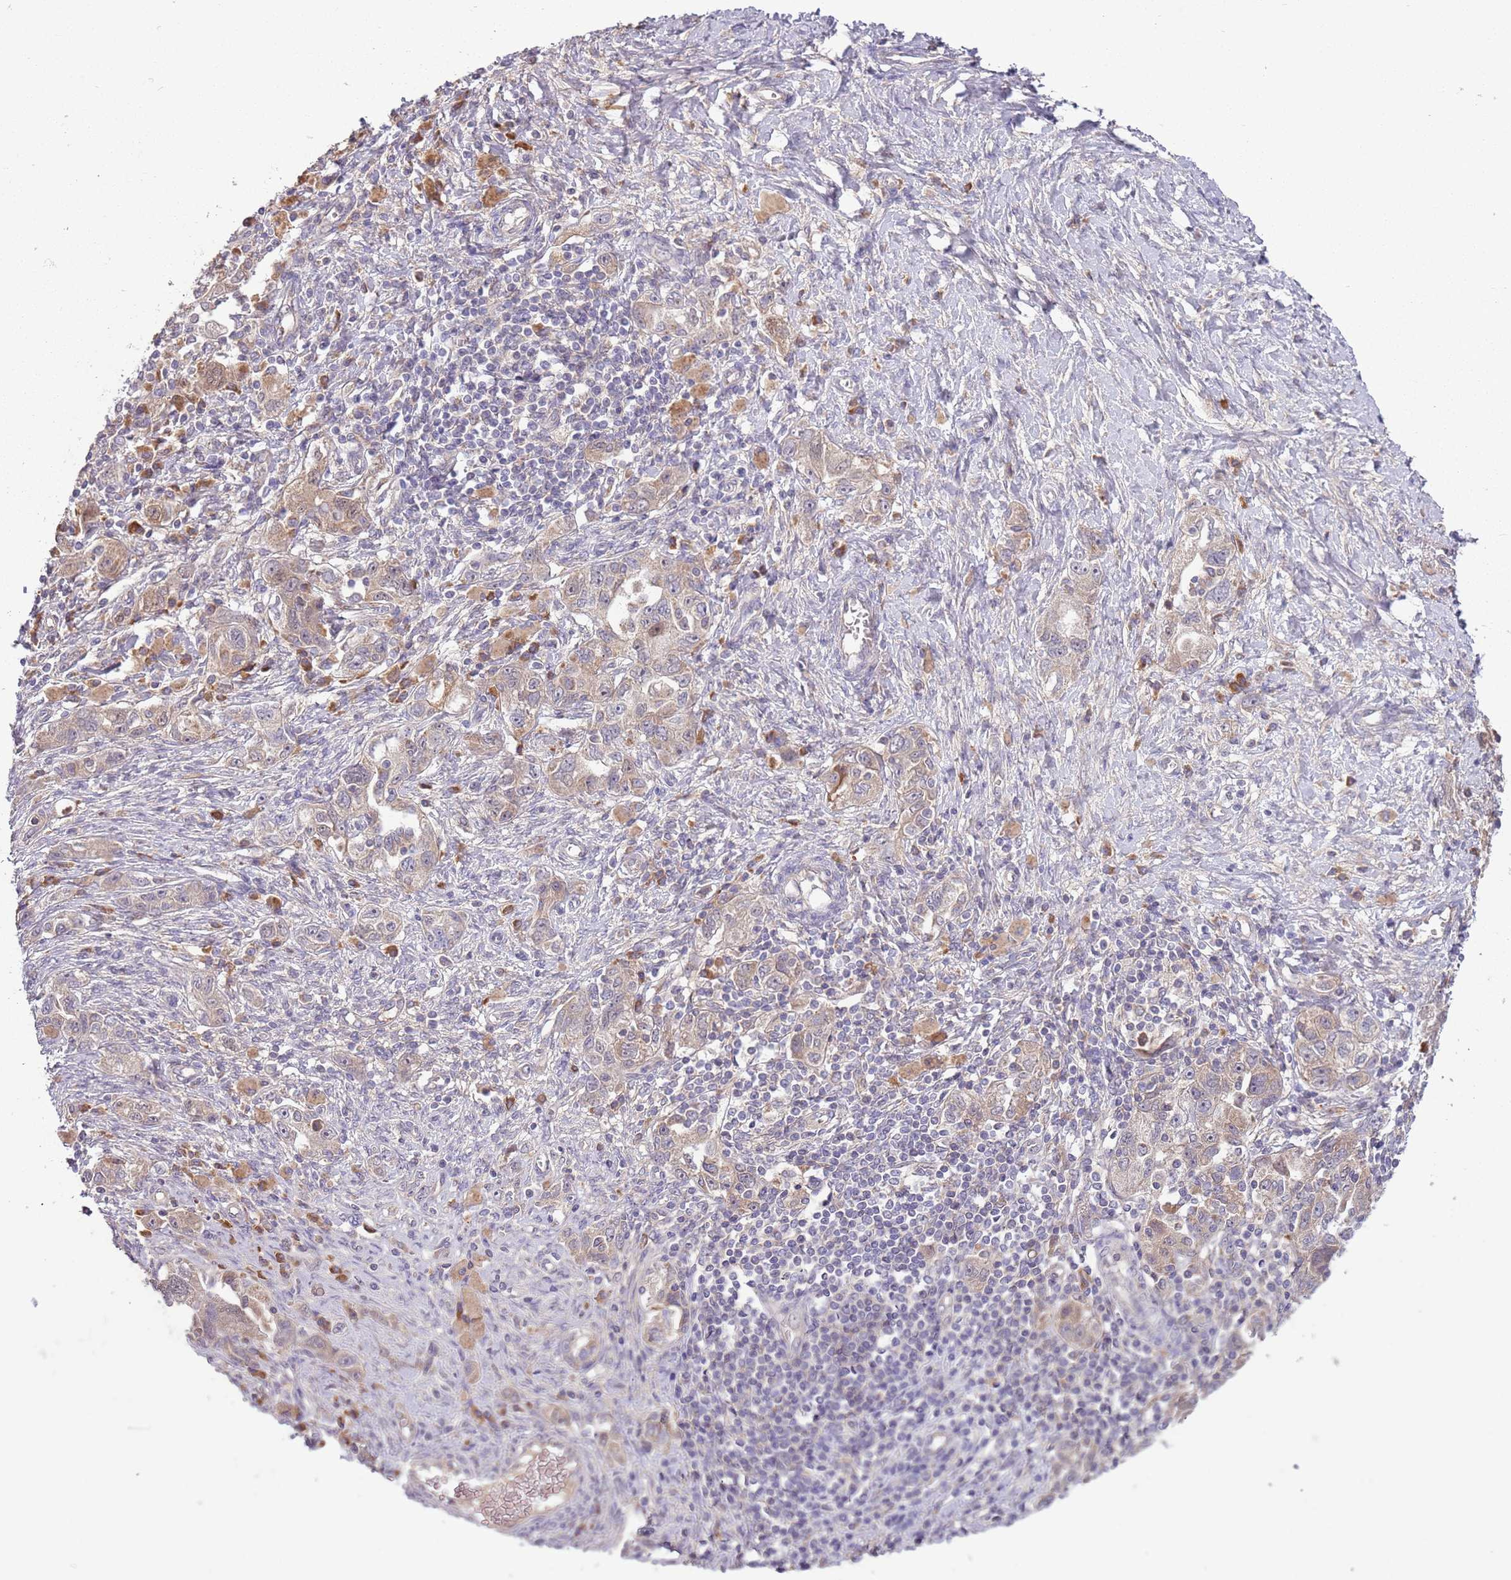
{"staining": {"intensity": "weak", "quantity": ">75%", "location": "cytoplasmic/membranous"}, "tissue": "ovarian cancer", "cell_type": "Tumor cells", "image_type": "cancer", "snomed": [{"axis": "morphology", "description": "Carcinoma, NOS"}, {"axis": "morphology", "description": "Cystadenocarcinoma, serous, NOS"}, {"axis": "topography", "description": "Ovary"}], "caption": "Weak cytoplasmic/membranous expression is identified in about >75% of tumor cells in ovarian cancer (carcinoma).", "gene": "FECH", "patient": {"sex": "female", "age": 69}}